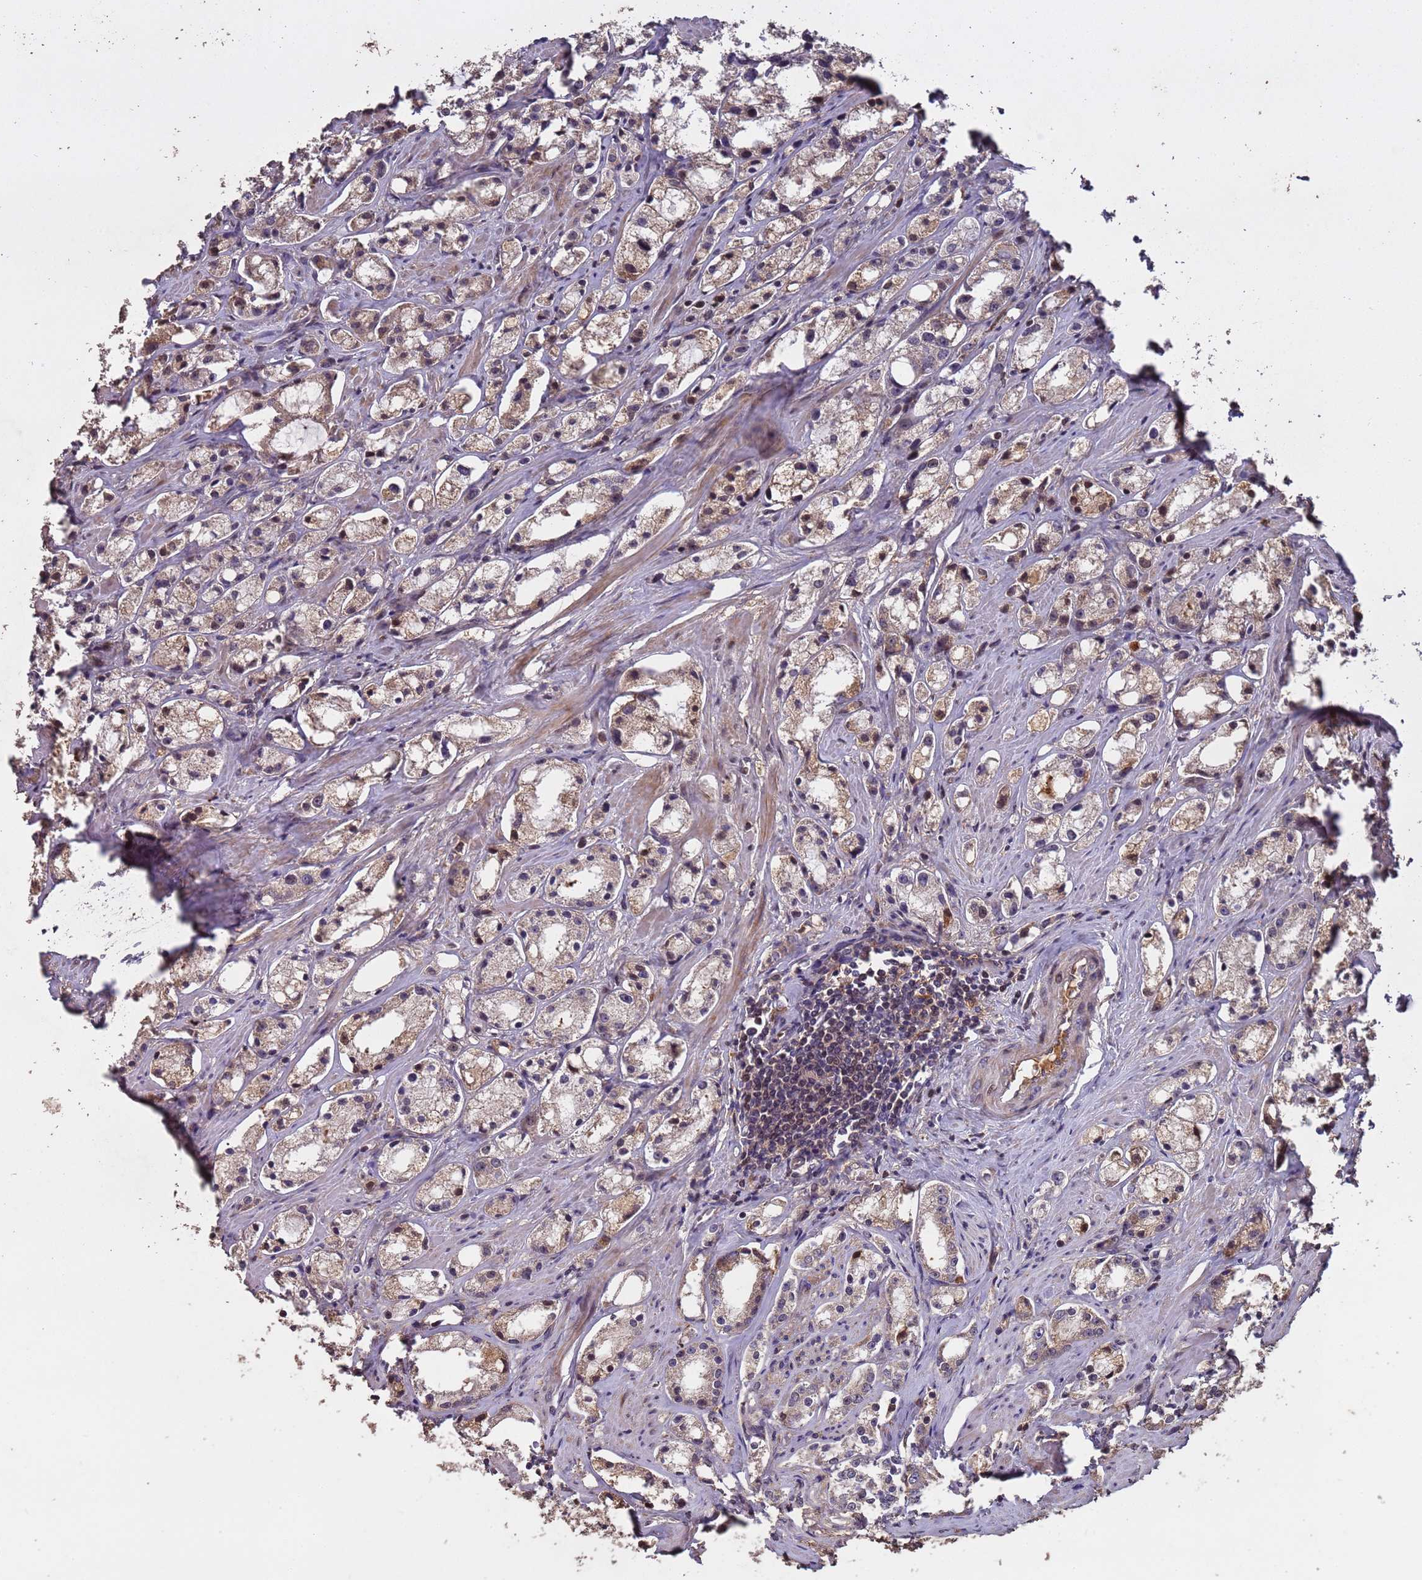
{"staining": {"intensity": "weak", "quantity": "25%-75%", "location": "cytoplasmic/membranous"}, "tissue": "prostate cancer", "cell_type": "Tumor cells", "image_type": "cancer", "snomed": [{"axis": "morphology", "description": "Adenocarcinoma, High grade"}, {"axis": "topography", "description": "Prostate"}], "caption": "Immunohistochemical staining of prostate cancer reveals weak cytoplasmic/membranous protein positivity in about 25%-75% of tumor cells.", "gene": "CCDC184", "patient": {"sex": "male", "age": 66}}